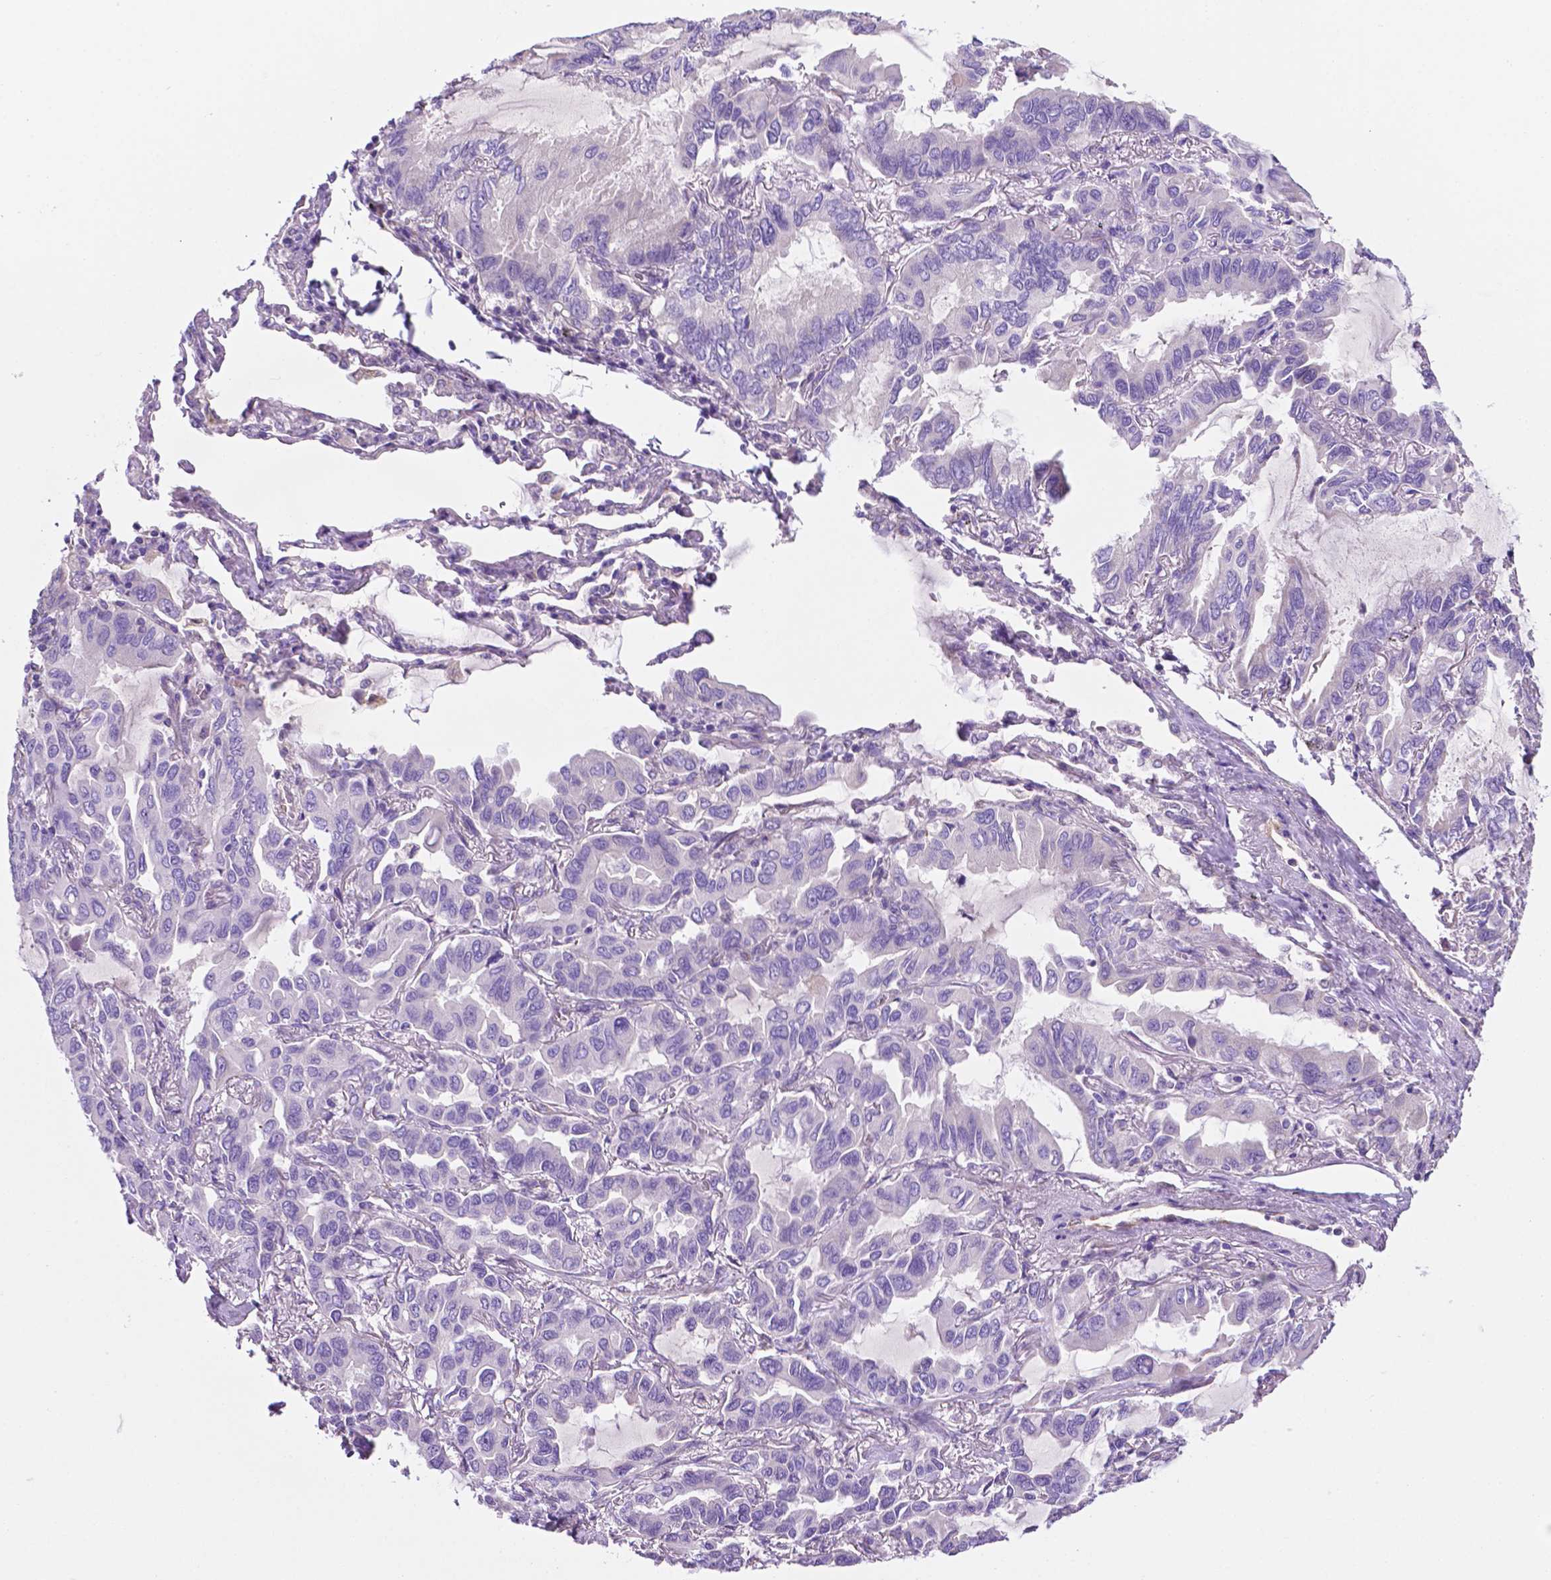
{"staining": {"intensity": "negative", "quantity": "none", "location": "none"}, "tissue": "lung cancer", "cell_type": "Tumor cells", "image_type": "cancer", "snomed": [{"axis": "morphology", "description": "Adenocarcinoma, NOS"}, {"axis": "topography", "description": "Lung"}], "caption": "There is no significant positivity in tumor cells of lung cancer.", "gene": "CEACAM7", "patient": {"sex": "male", "age": 64}}